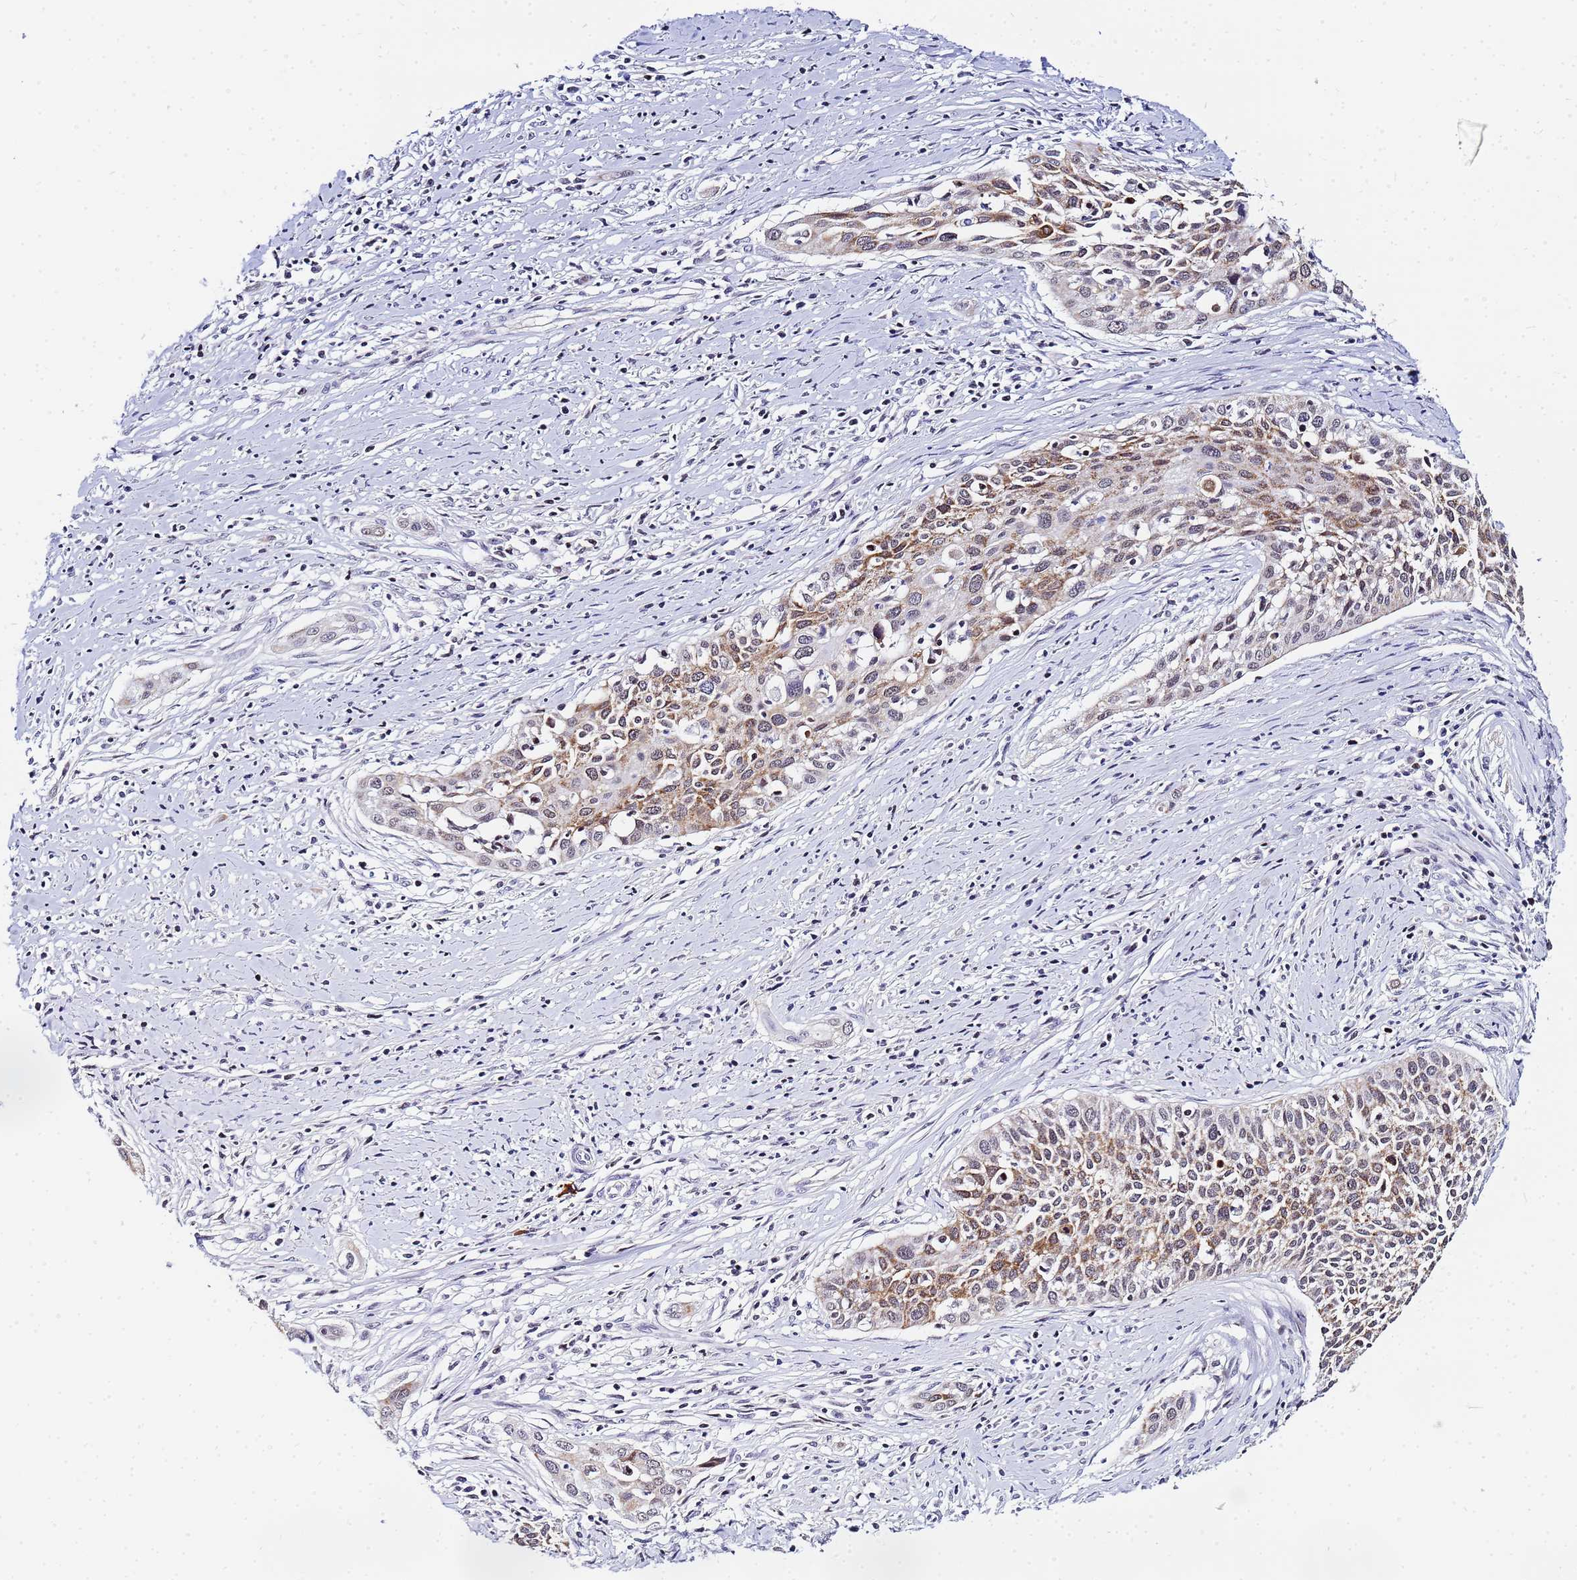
{"staining": {"intensity": "moderate", "quantity": "25%-75%", "location": "cytoplasmic/membranous"}, "tissue": "cervical cancer", "cell_type": "Tumor cells", "image_type": "cancer", "snomed": [{"axis": "morphology", "description": "Squamous cell carcinoma, NOS"}, {"axis": "topography", "description": "Cervix"}], "caption": "Immunohistochemistry (IHC) (DAB) staining of human cervical cancer (squamous cell carcinoma) reveals moderate cytoplasmic/membranous protein staining in approximately 25%-75% of tumor cells. Using DAB (3,3'-diaminobenzidine) (brown) and hematoxylin (blue) stains, captured at high magnification using brightfield microscopy.", "gene": "CKMT1A", "patient": {"sex": "female", "age": 34}}